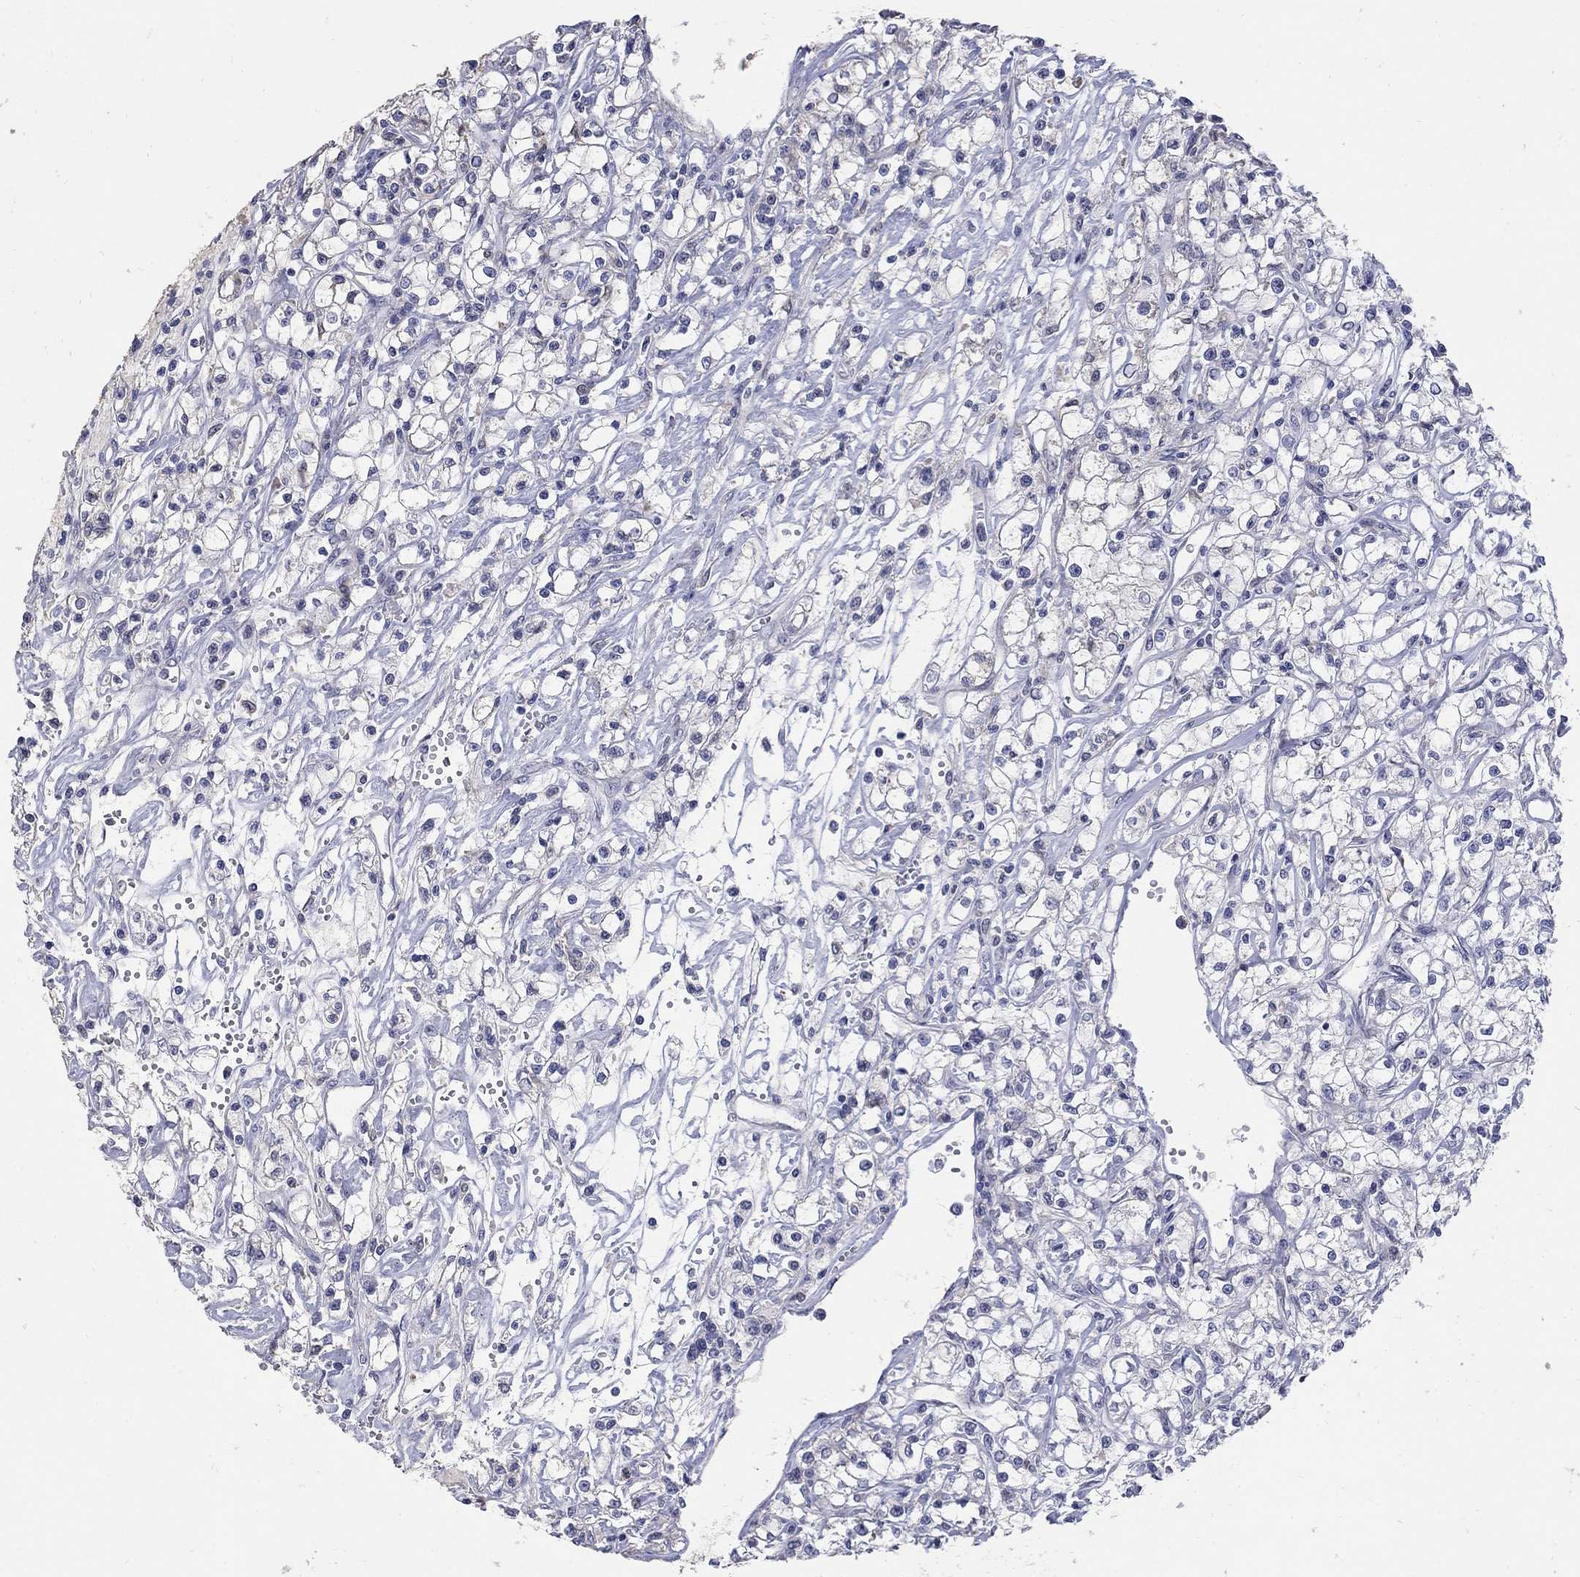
{"staining": {"intensity": "negative", "quantity": "none", "location": "none"}, "tissue": "renal cancer", "cell_type": "Tumor cells", "image_type": "cancer", "snomed": [{"axis": "morphology", "description": "Adenocarcinoma, NOS"}, {"axis": "topography", "description": "Kidney"}], "caption": "This is a histopathology image of immunohistochemistry (IHC) staining of renal cancer (adenocarcinoma), which shows no expression in tumor cells.", "gene": "CETN1", "patient": {"sex": "female", "age": 59}}